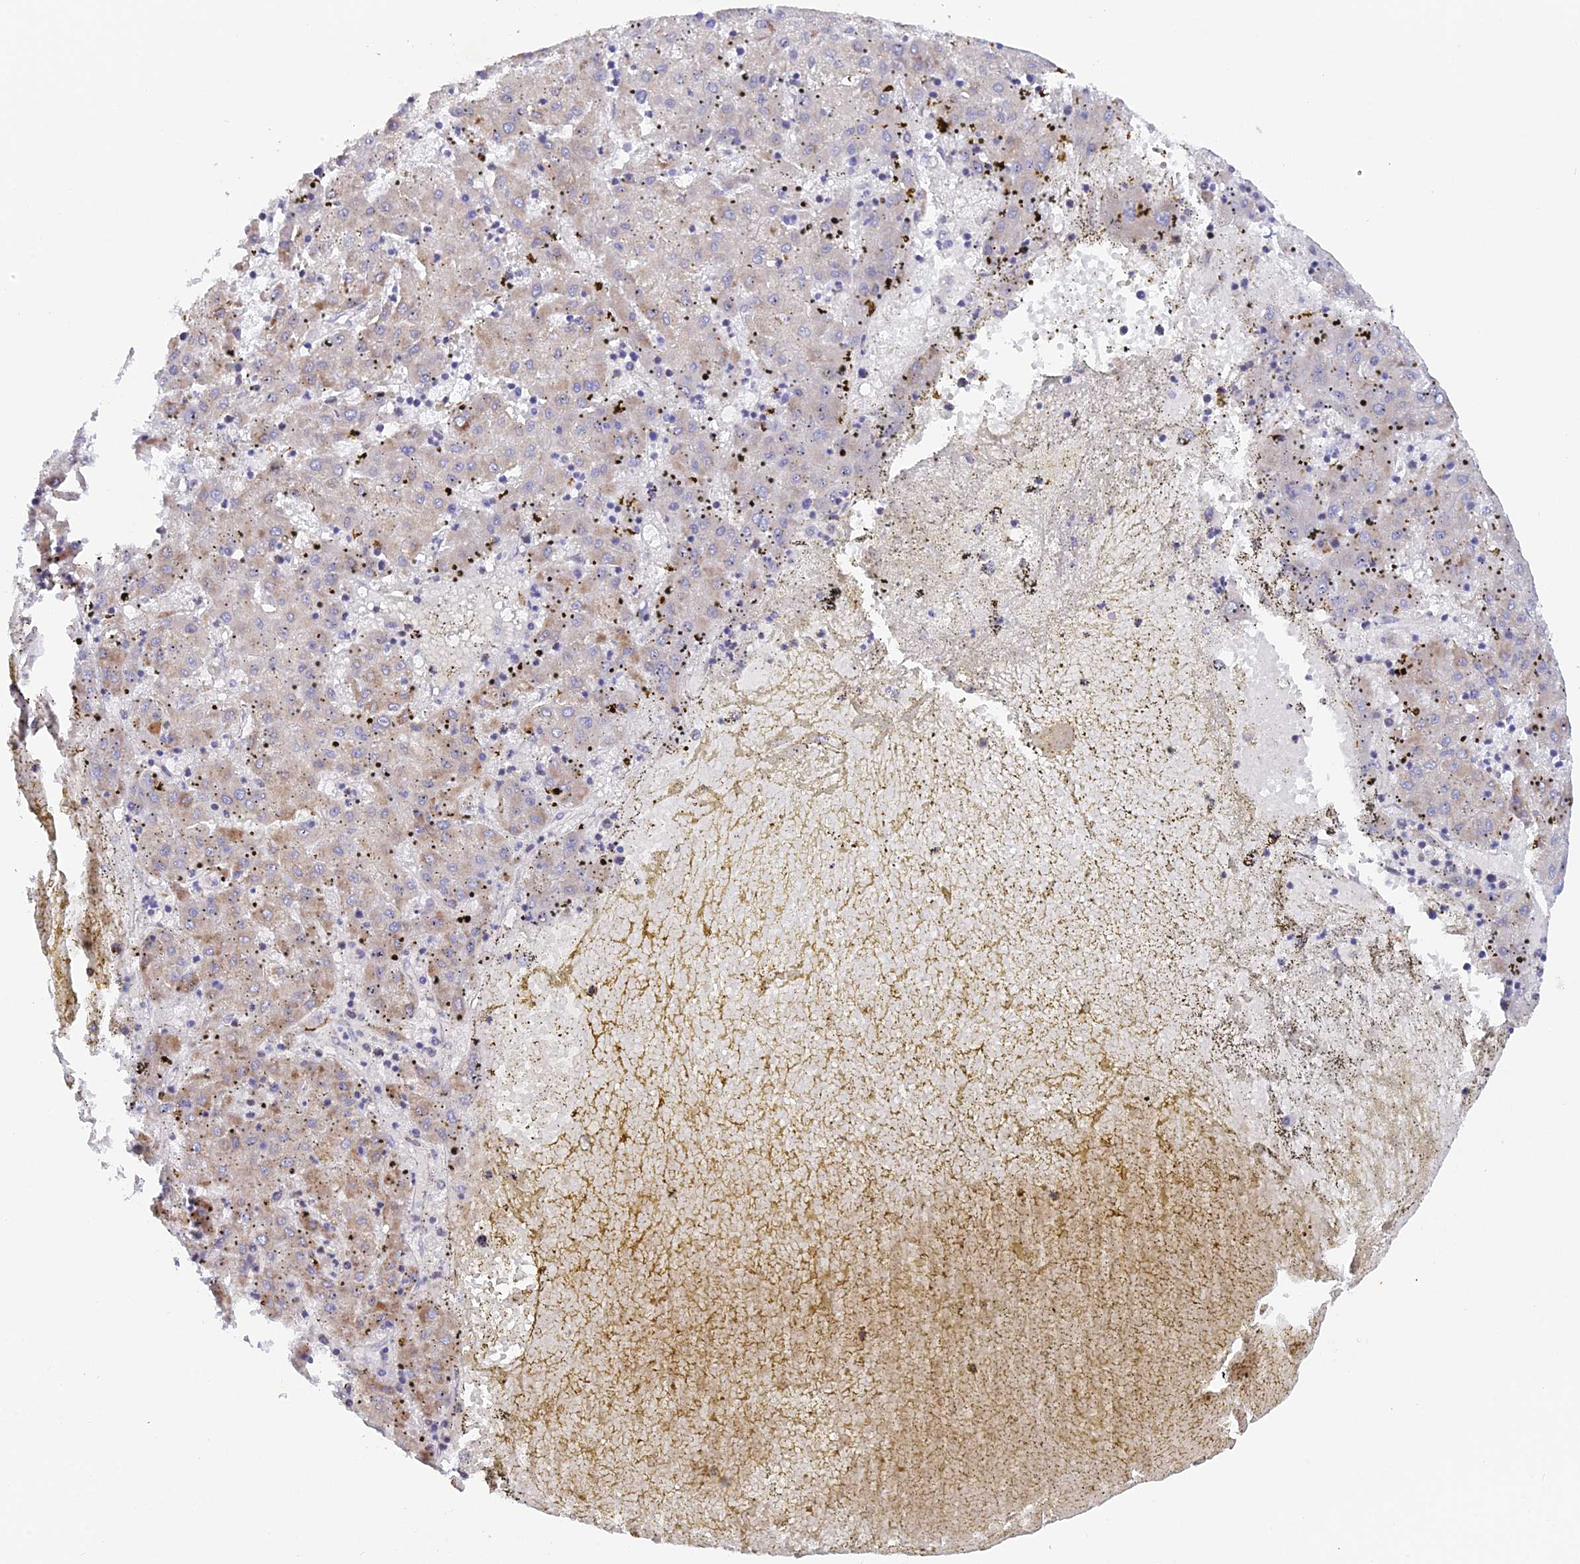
{"staining": {"intensity": "moderate", "quantity": "<25%", "location": "cytoplasmic/membranous"}, "tissue": "liver cancer", "cell_type": "Tumor cells", "image_type": "cancer", "snomed": [{"axis": "morphology", "description": "Carcinoma, Hepatocellular, NOS"}, {"axis": "topography", "description": "Liver"}], "caption": "Protein analysis of liver hepatocellular carcinoma tissue displays moderate cytoplasmic/membranous staining in about <25% of tumor cells.", "gene": "CSPG4", "patient": {"sex": "male", "age": 72}}